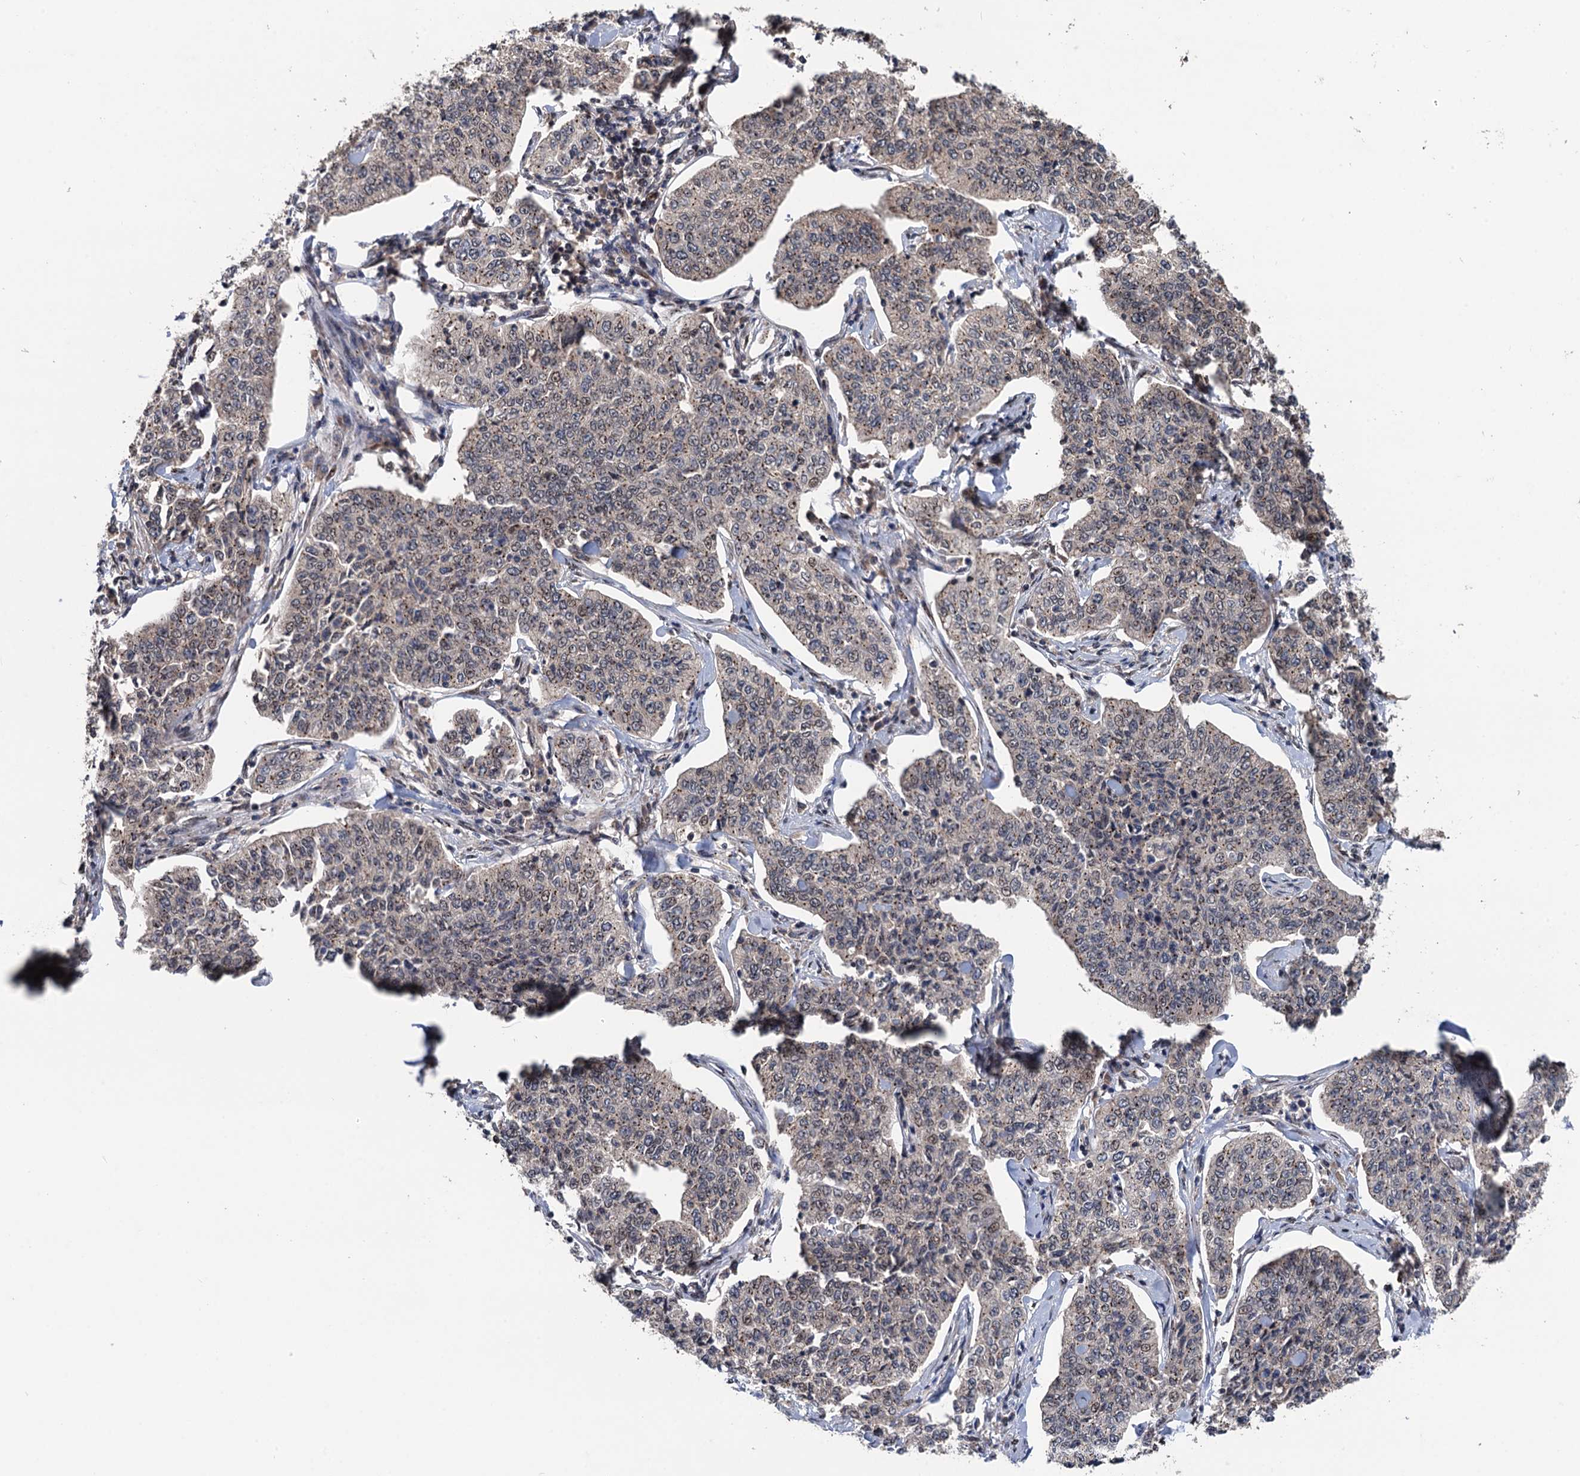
{"staining": {"intensity": "weak", "quantity": "<25%", "location": "nuclear"}, "tissue": "cervical cancer", "cell_type": "Tumor cells", "image_type": "cancer", "snomed": [{"axis": "morphology", "description": "Squamous cell carcinoma, NOS"}, {"axis": "topography", "description": "Cervix"}], "caption": "An IHC histopathology image of squamous cell carcinoma (cervical) is shown. There is no staining in tumor cells of squamous cell carcinoma (cervical).", "gene": "RASSF4", "patient": {"sex": "female", "age": 35}}